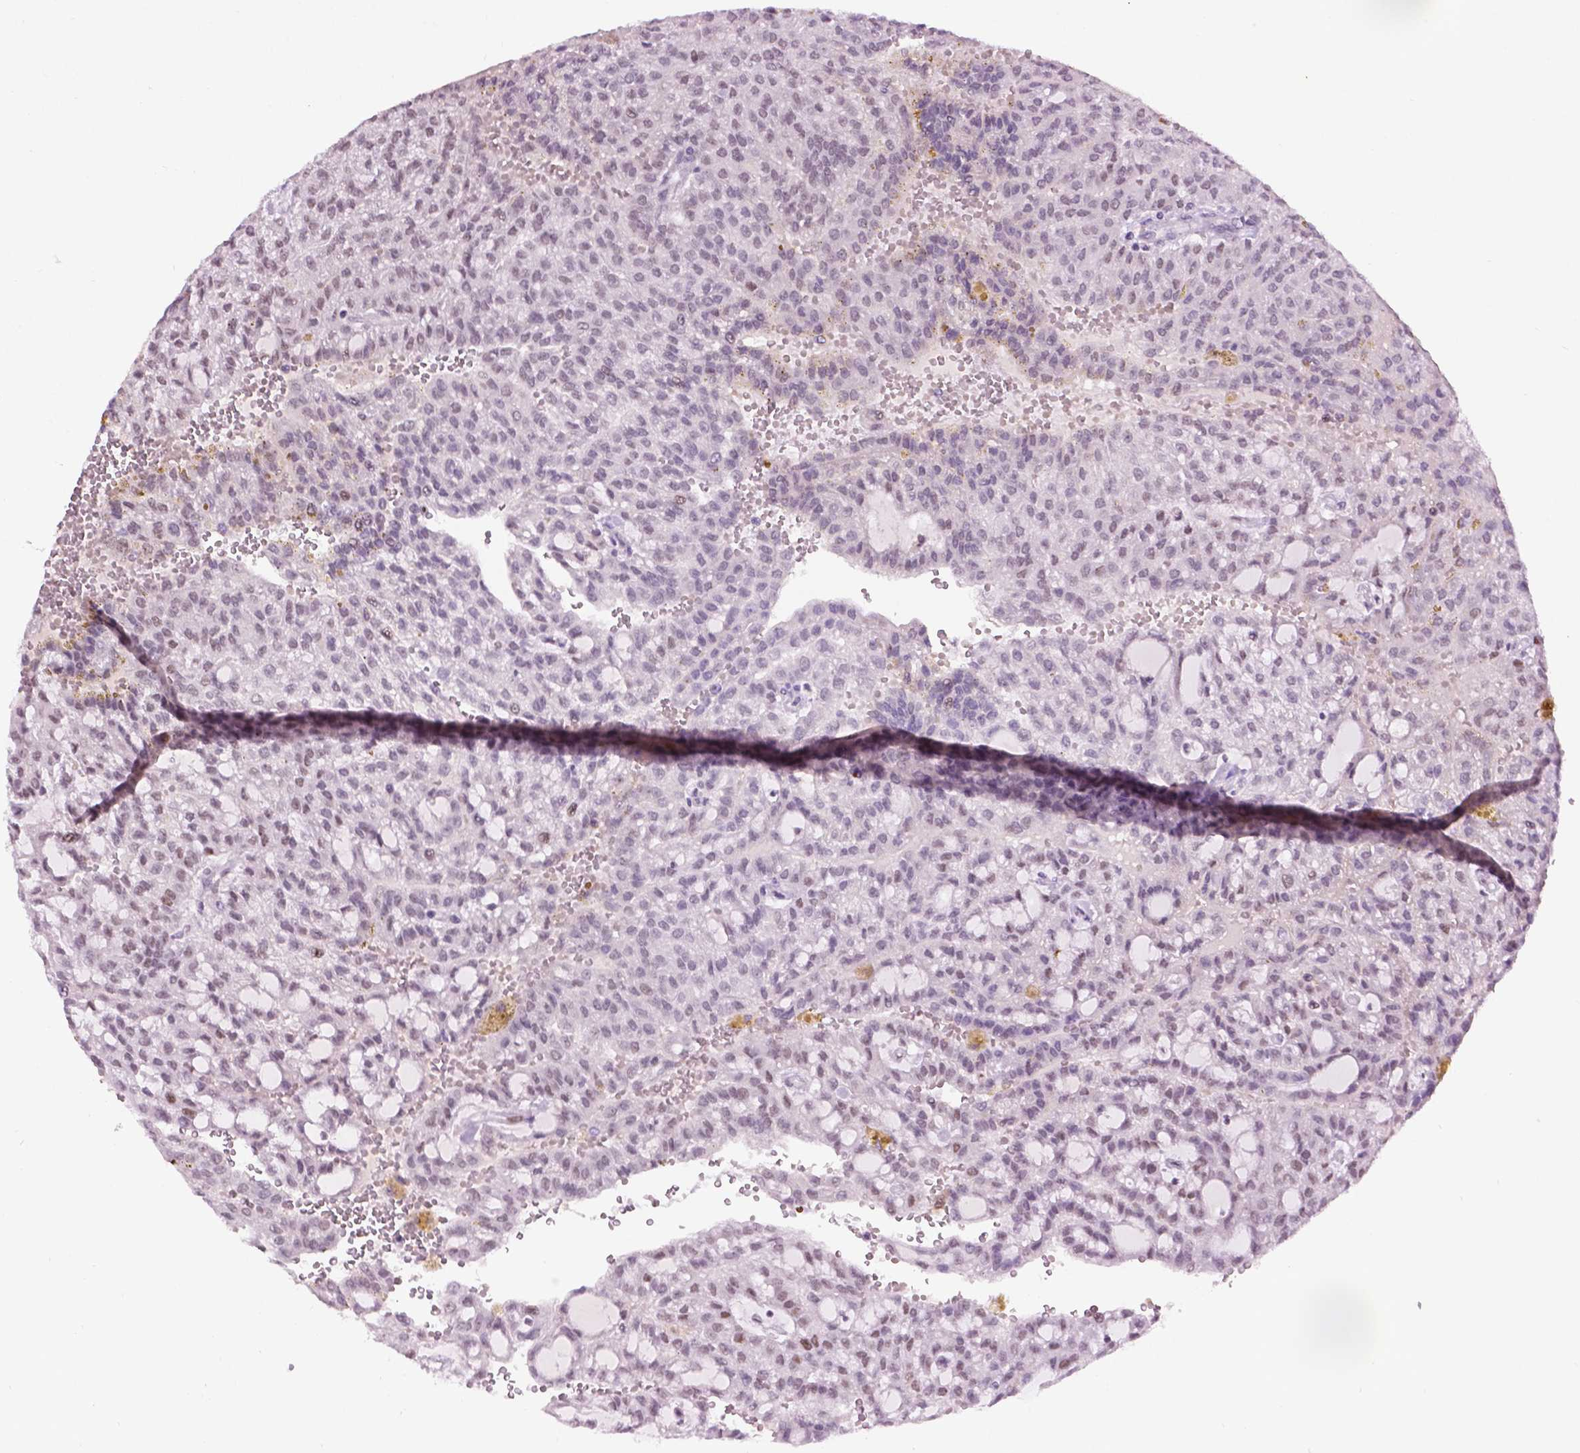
{"staining": {"intensity": "weak", "quantity": "<25%", "location": "nuclear"}, "tissue": "renal cancer", "cell_type": "Tumor cells", "image_type": "cancer", "snomed": [{"axis": "morphology", "description": "Adenocarcinoma, NOS"}, {"axis": "topography", "description": "Kidney"}], "caption": "The image reveals no staining of tumor cells in renal adenocarcinoma.", "gene": "COL23A1", "patient": {"sex": "male", "age": 63}}